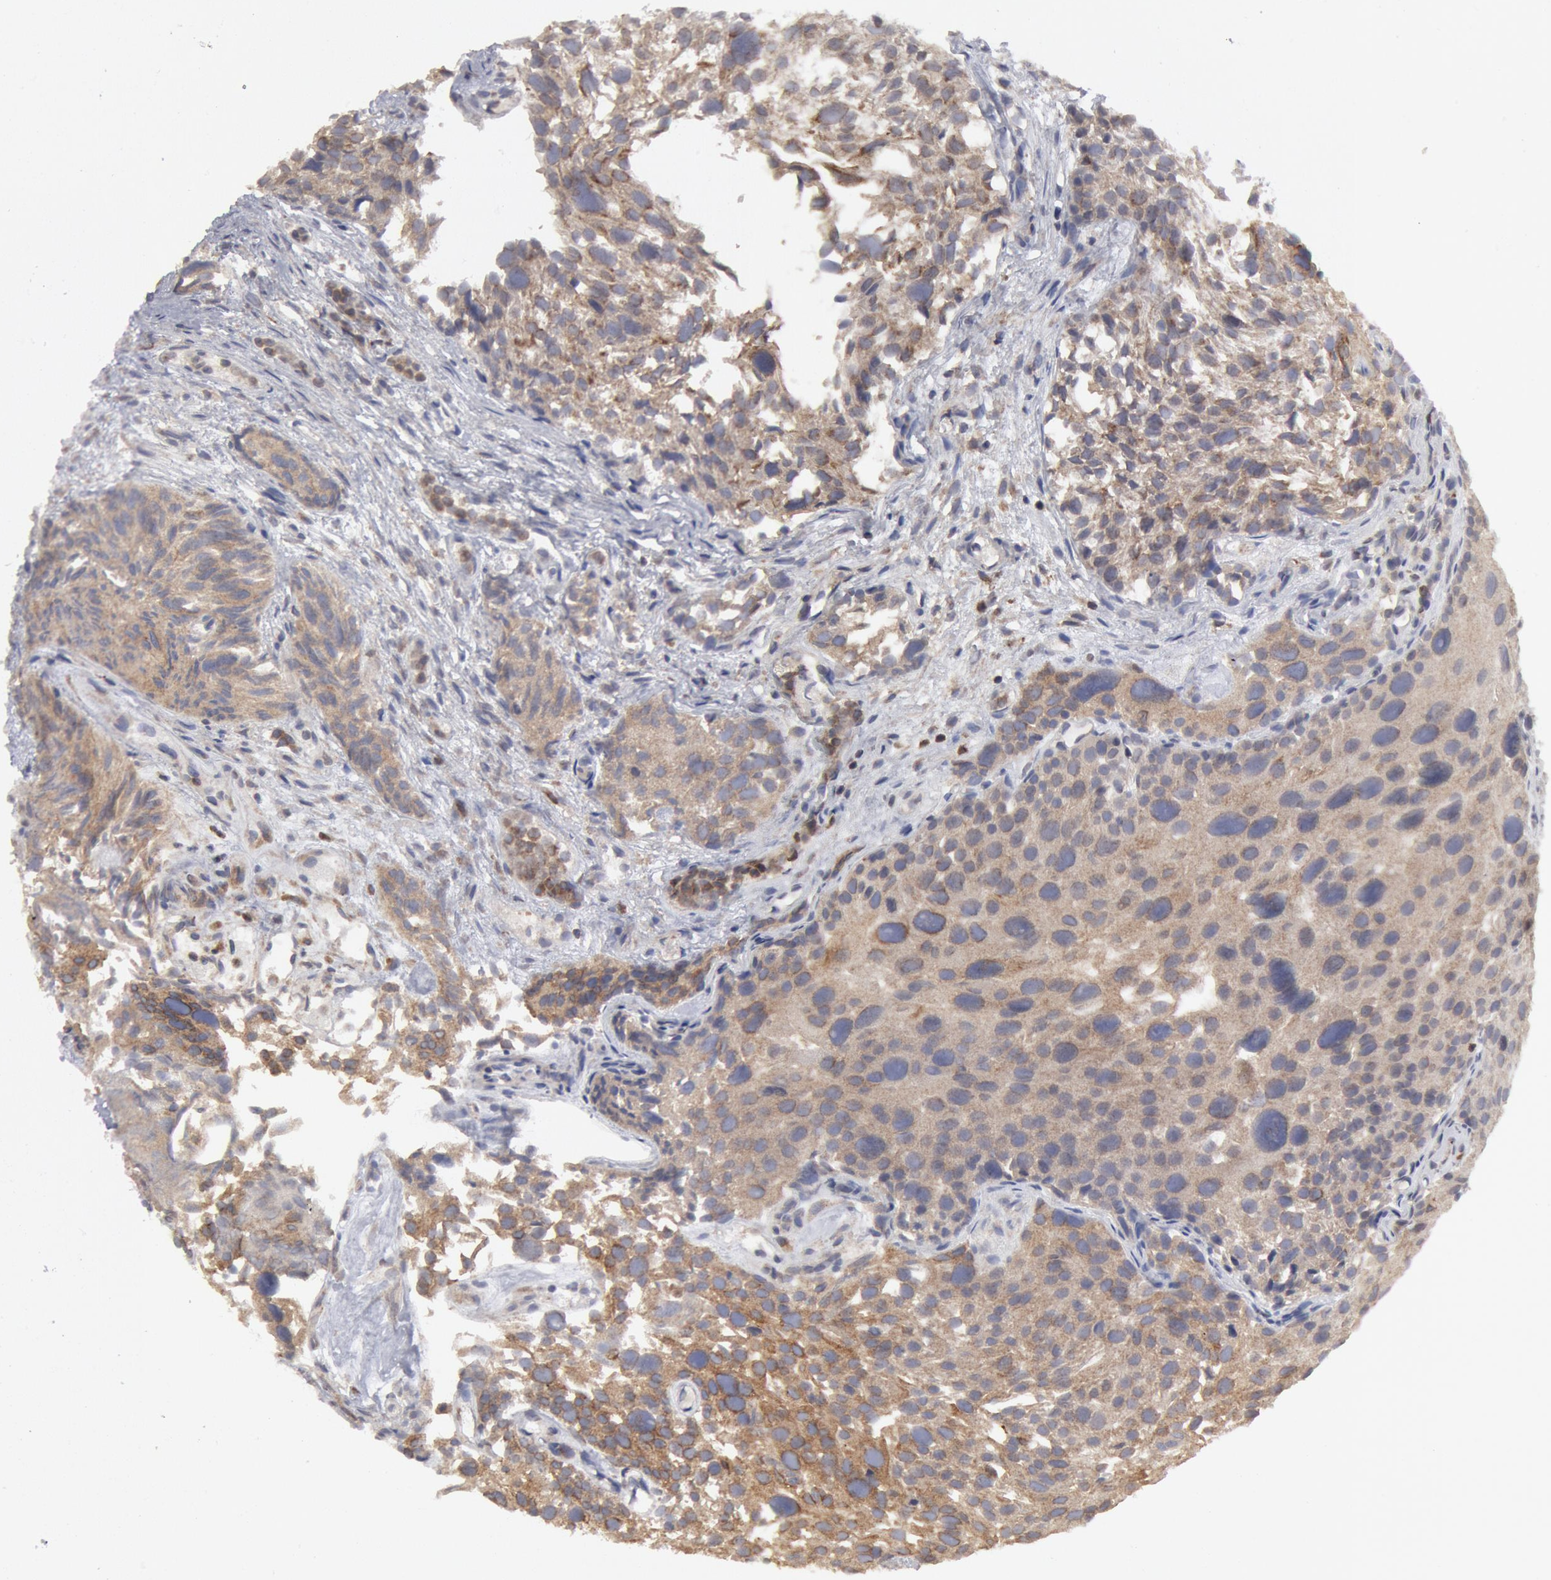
{"staining": {"intensity": "weak", "quantity": ">75%", "location": "cytoplasmic/membranous"}, "tissue": "urothelial cancer", "cell_type": "Tumor cells", "image_type": "cancer", "snomed": [{"axis": "morphology", "description": "Urothelial carcinoma, High grade"}, {"axis": "topography", "description": "Urinary bladder"}], "caption": "Urothelial carcinoma (high-grade) stained for a protein shows weak cytoplasmic/membranous positivity in tumor cells.", "gene": "OSBPL8", "patient": {"sex": "female", "age": 78}}